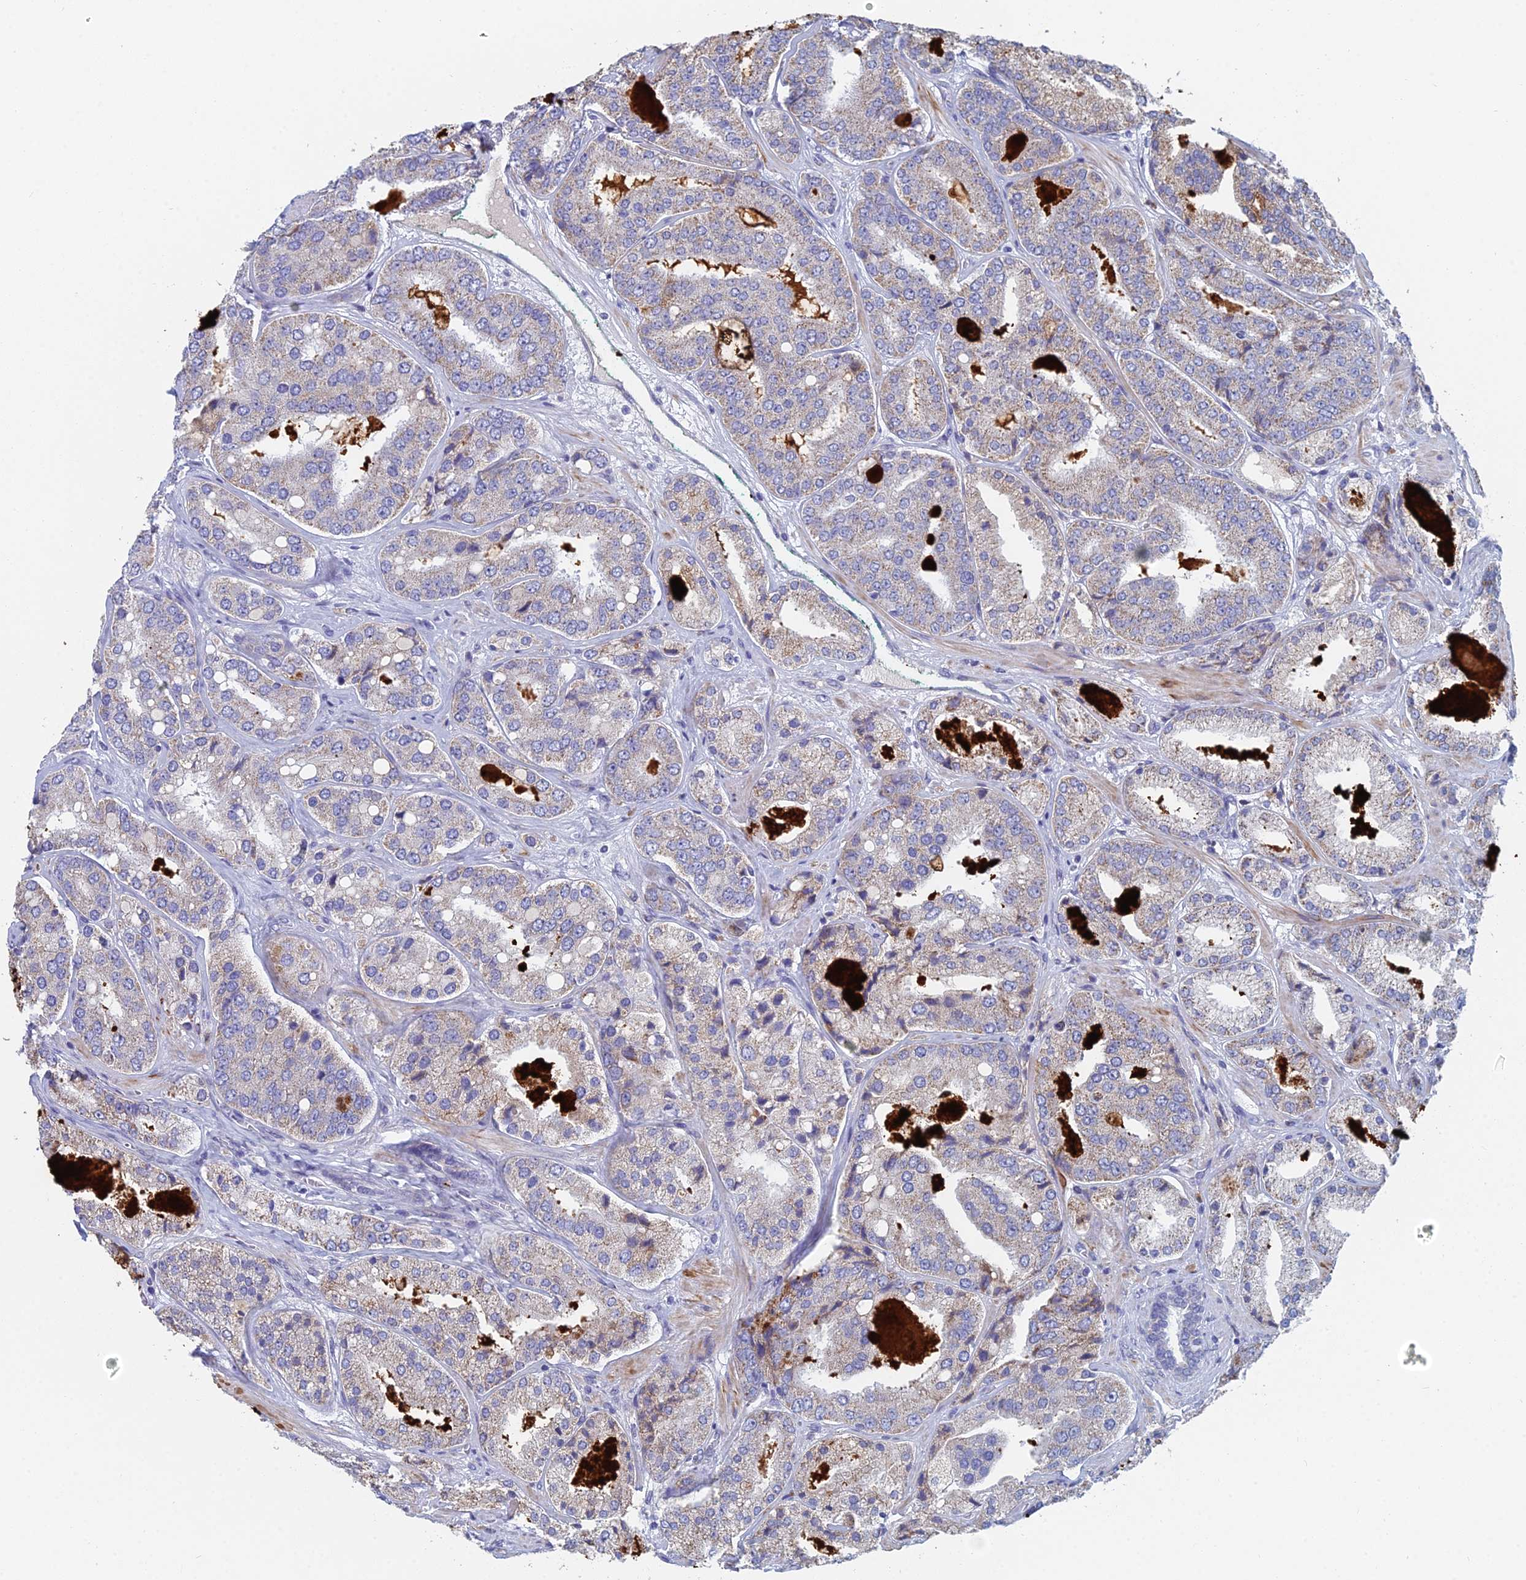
{"staining": {"intensity": "weak", "quantity": ">75%", "location": "cytoplasmic/membranous"}, "tissue": "prostate cancer", "cell_type": "Tumor cells", "image_type": "cancer", "snomed": [{"axis": "morphology", "description": "Adenocarcinoma, High grade"}, {"axis": "topography", "description": "Prostate"}], "caption": "Protein expression analysis of human high-grade adenocarcinoma (prostate) reveals weak cytoplasmic/membranous expression in approximately >75% of tumor cells. The protein is stained brown, and the nuclei are stained in blue (DAB IHC with brightfield microscopy, high magnification).", "gene": "ACSM1", "patient": {"sex": "male", "age": 63}}